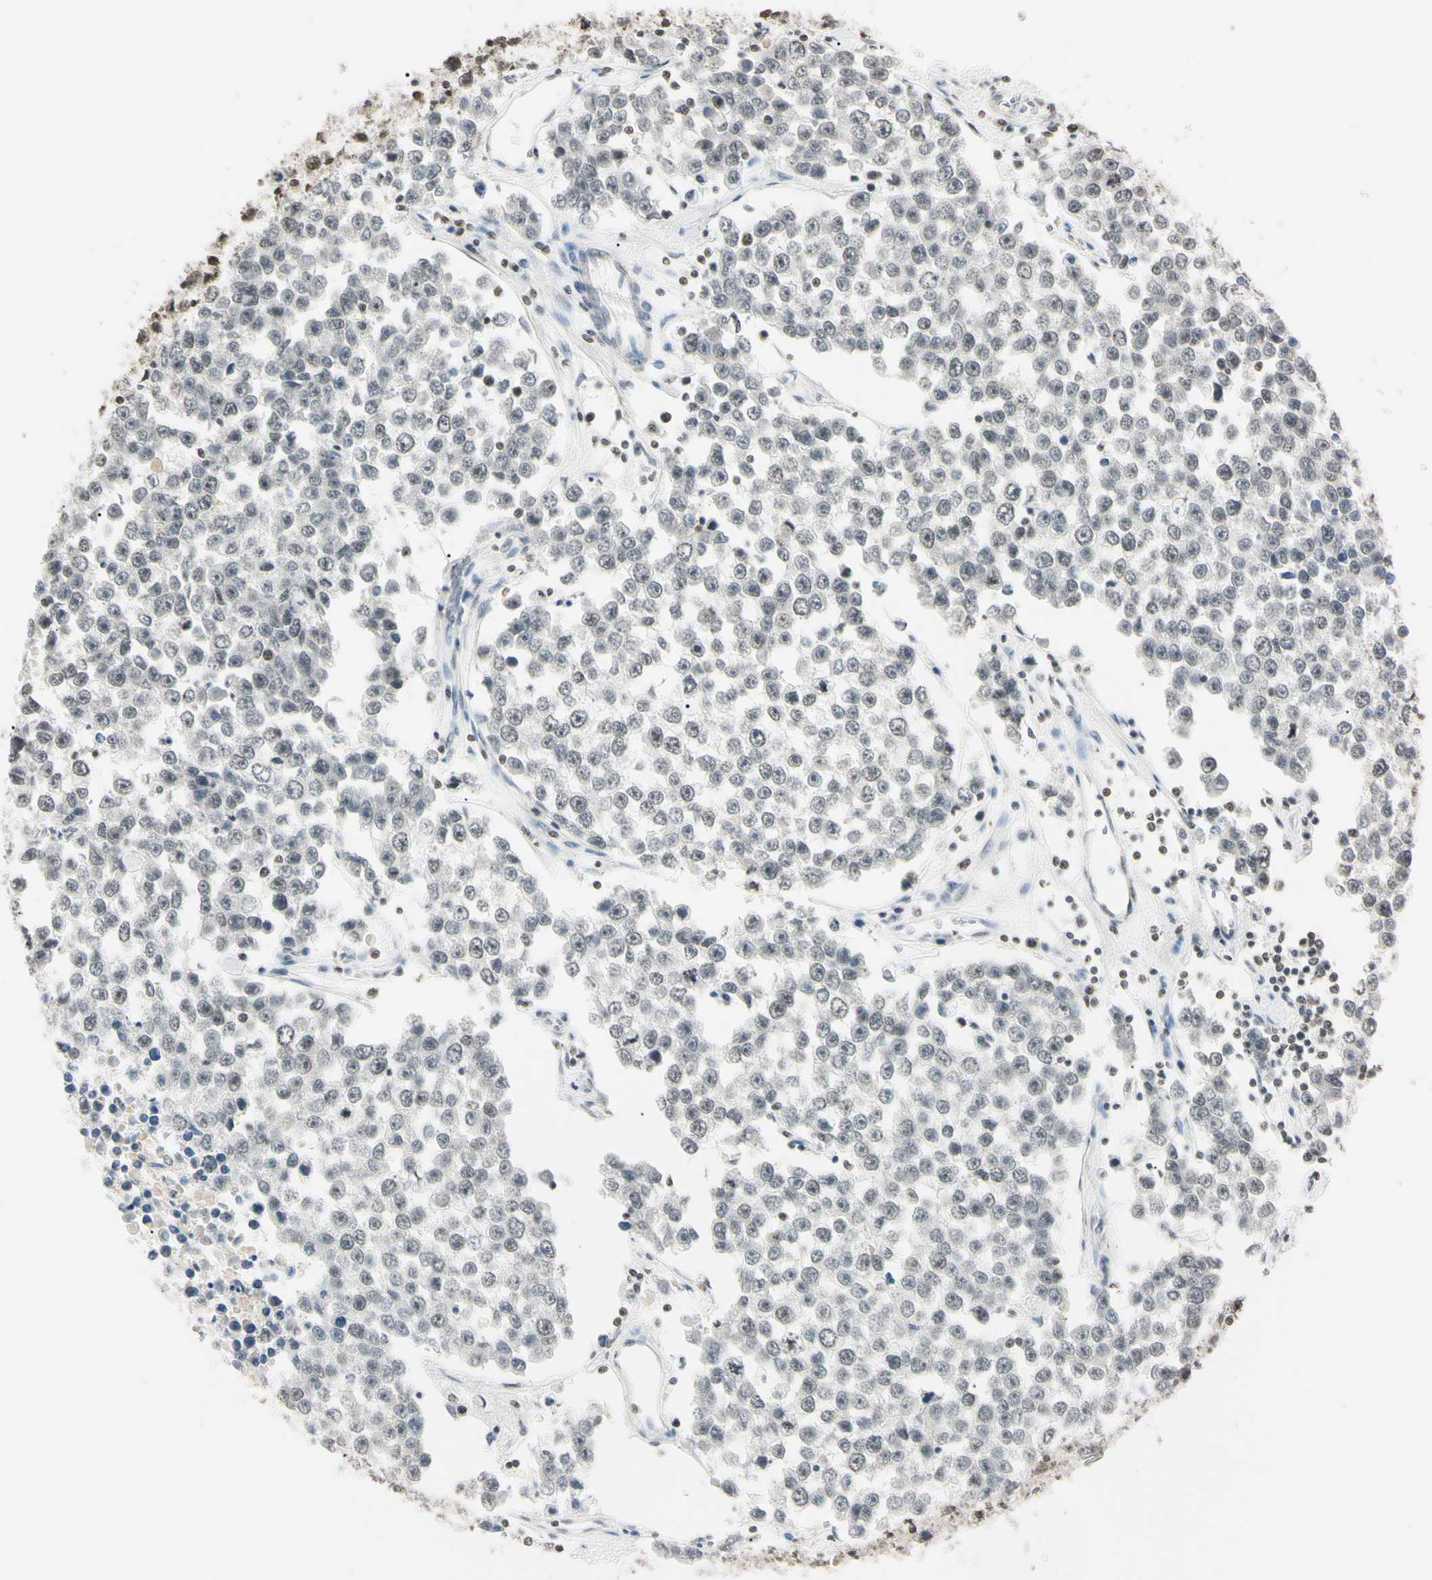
{"staining": {"intensity": "weak", "quantity": ">75%", "location": "nuclear"}, "tissue": "testis cancer", "cell_type": "Tumor cells", "image_type": "cancer", "snomed": [{"axis": "morphology", "description": "Seminoma, NOS"}, {"axis": "morphology", "description": "Carcinoma, Embryonal, NOS"}, {"axis": "topography", "description": "Testis"}], "caption": "Approximately >75% of tumor cells in testis seminoma show weak nuclear protein staining as visualized by brown immunohistochemical staining.", "gene": "CDC45", "patient": {"sex": "male", "age": 52}}